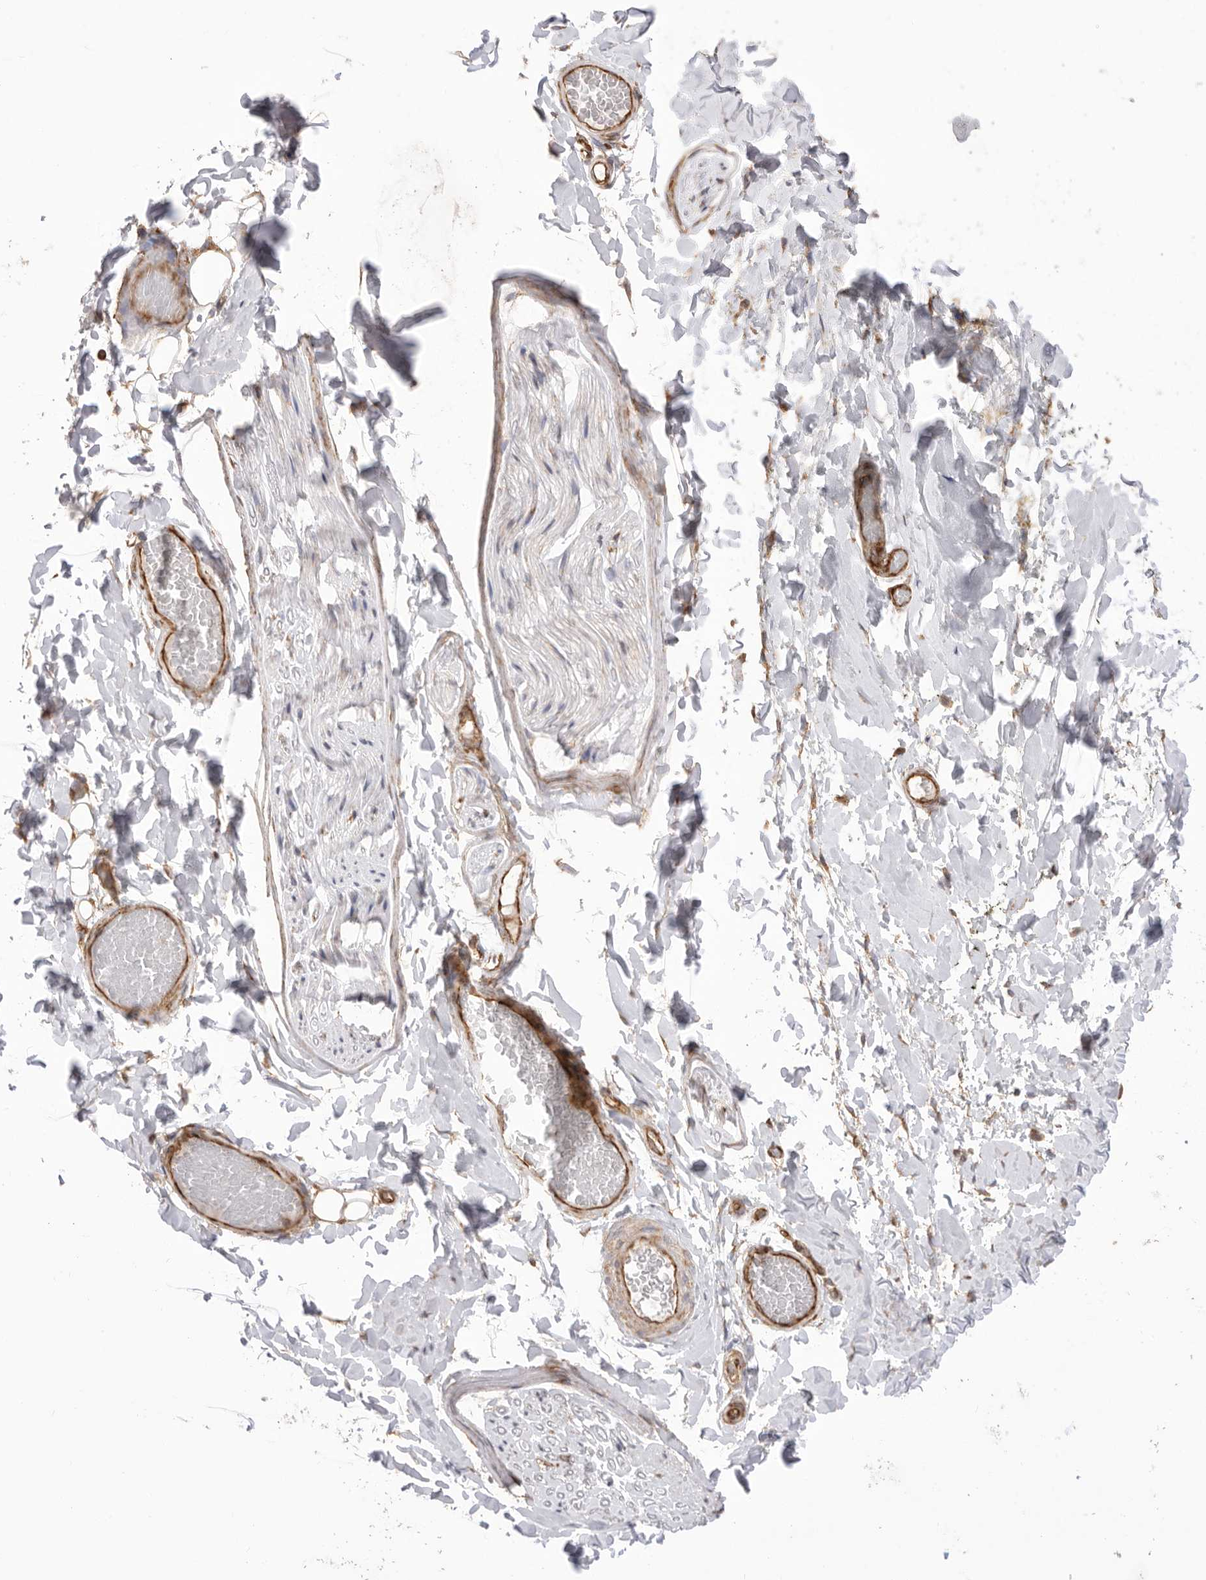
{"staining": {"intensity": "moderate", "quantity": ">75%", "location": "cytoplasmic/membranous"}, "tissue": "adipose tissue", "cell_type": "Adipocytes", "image_type": "normal", "snomed": [{"axis": "morphology", "description": "Normal tissue, NOS"}, {"axis": "topography", "description": "Adipose tissue"}, {"axis": "topography", "description": "Vascular tissue"}, {"axis": "topography", "description": "Peripheral nerve tissue"}], "caption": "Adipose tissue stained with DAB immunohistochemistry reveals medium levels of moderate cytoplasmic/membranous staining in approximately >75% of adipocytes. The protein of interest is stained brown, and the nuclei are stained in blue (DAB (3,3'-diaminobenzidine) IHC with brightfield microscopy, high magnification).", "gene": "SERBP1", "patient": {"sex": "male", "age": 25}}